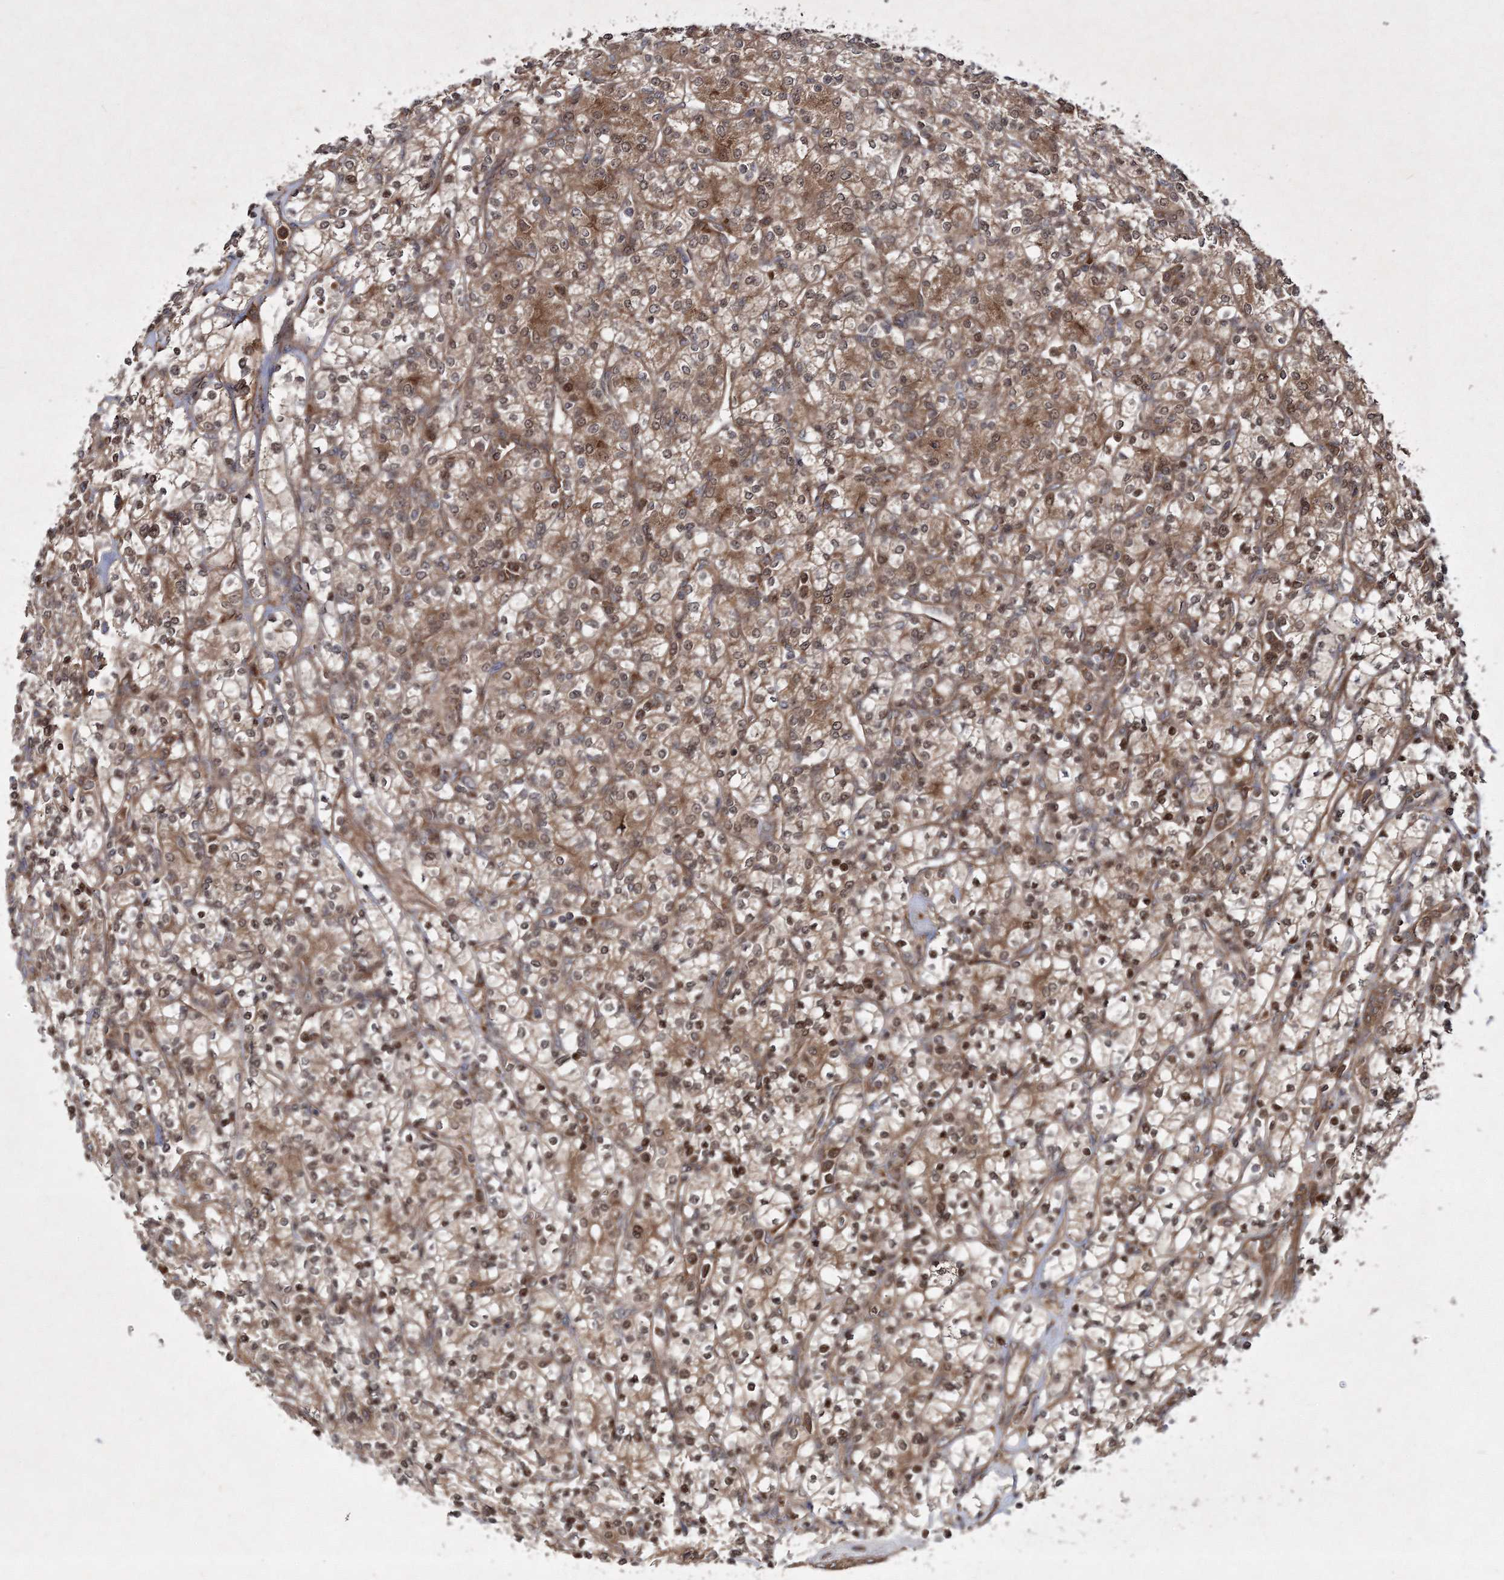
{"staining": {"intensity": "moderate", "quantity": ">75%", "location": "cytoplasmic/membranous,nuclear"}, "tissue": "renal cancer", "cell_type": "Tumor cells", "image_type": "cancer", "snomed": [{"axis": "morphology", "description": "Adenocarcinoma, NOS"}, {"axis": "topography", "description": "Kidney"}], "caption": "Protein staining demonstrates moderate cytoplasmic/membranous and nuclear staining in approximately >75% of tumor cells in renal cancer. The protein of interest is stained brown, and the nuclei are stained in blue (DAB (3,3'-diaminobenzidine) IHC with brightfield microscopy, high magnification).", "gene": "DNAJC13", "patient": {"sex": "male", "age": 77}}